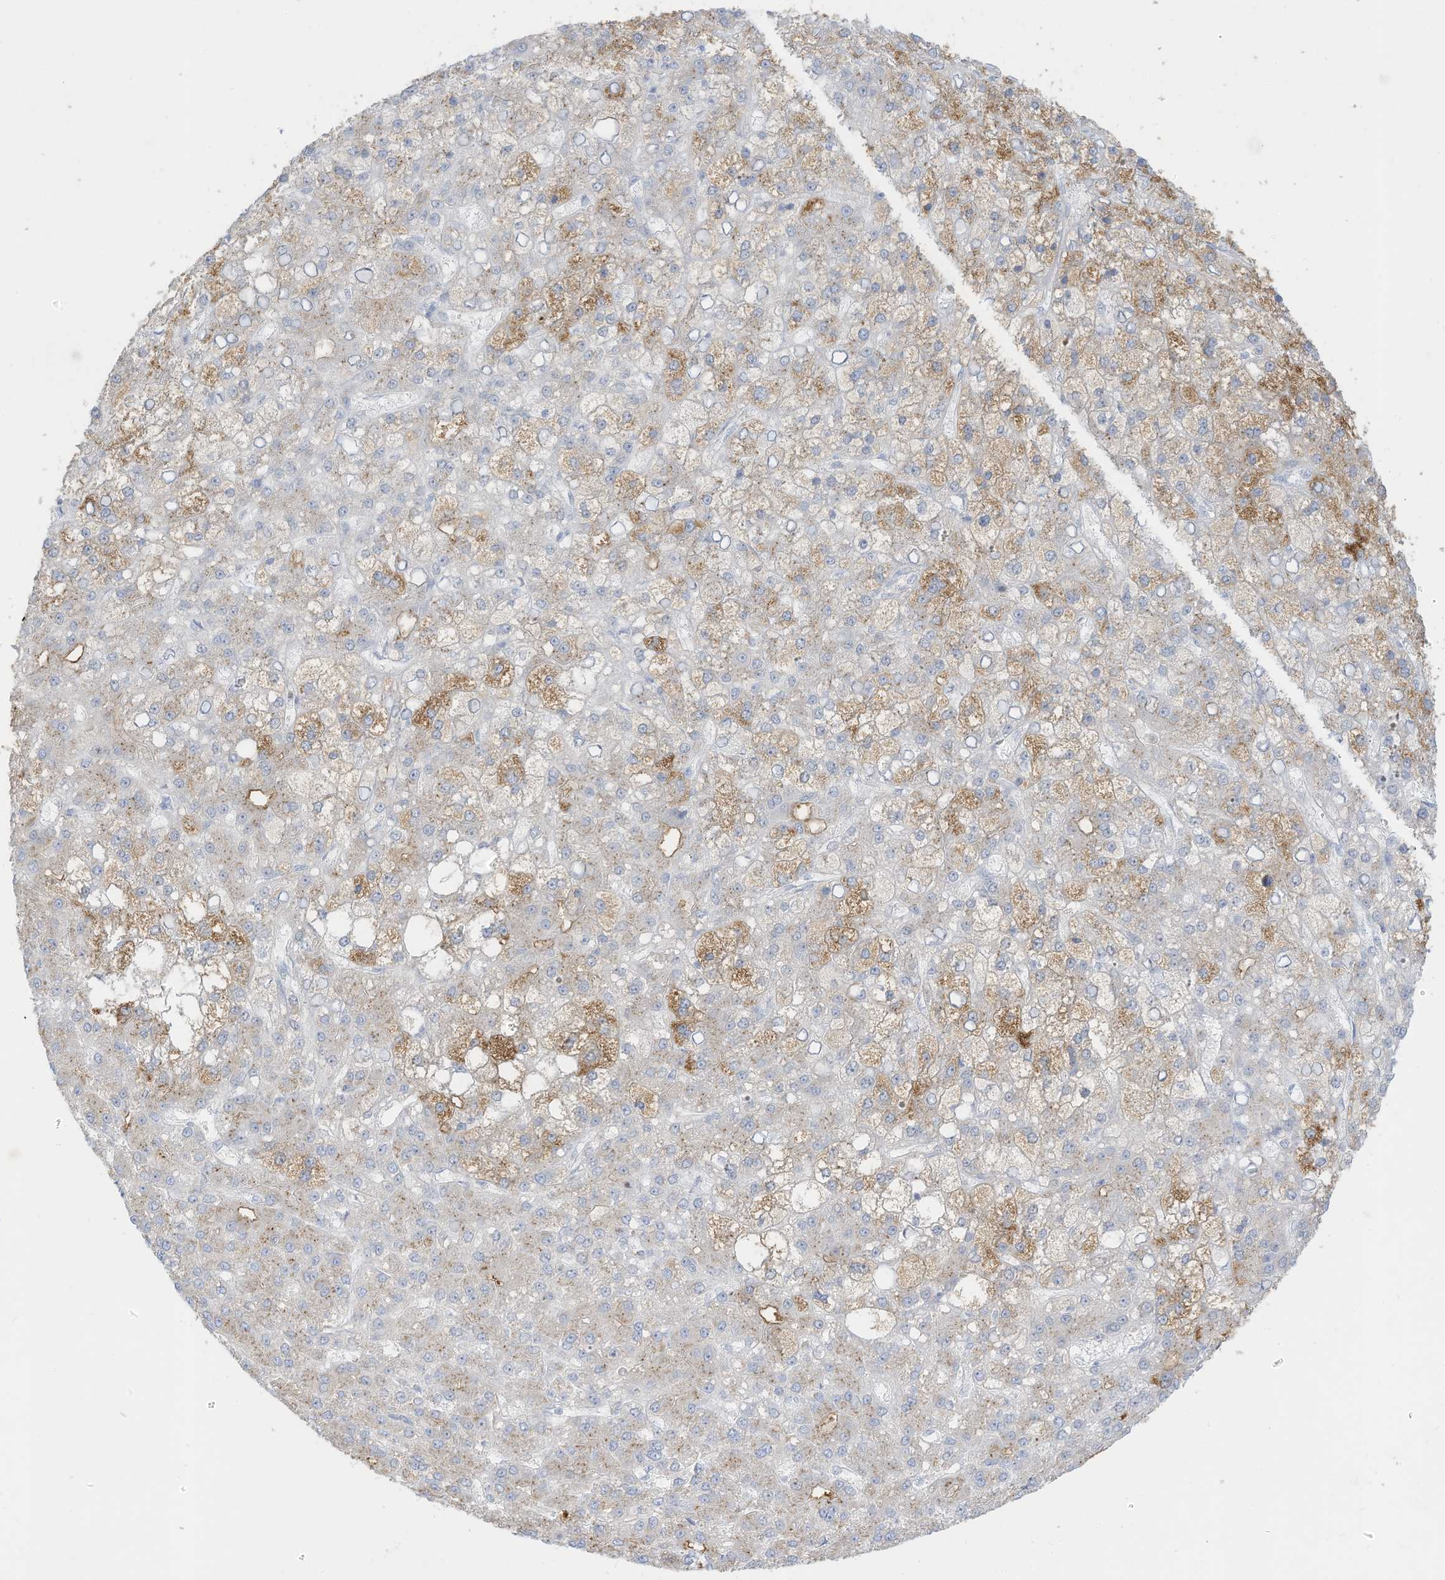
{"staining": {"intensity": "moderate", "quantity": "<25%", "location": "cytoplasmic/membranous"}, "tissue": "liver cancer", "cell_type": "Tumor cells", "image_type": "cancer", "snomed": [{"axis": "morphology", "description": "Carcinoma, Hepatocellular, NOS"}, {"axis": "topography", "description": "Liver"}], "caption": "Hepatocellular carcinoma (liver) stained with DAB (3,3'-diaminobenzidine) IHC shows low levels of moderate cytoplasmic/membranous expression in about <25% of tumor cells.", "gene": "HSD17B13", "patient": {"sex": "male", "age": 67}}